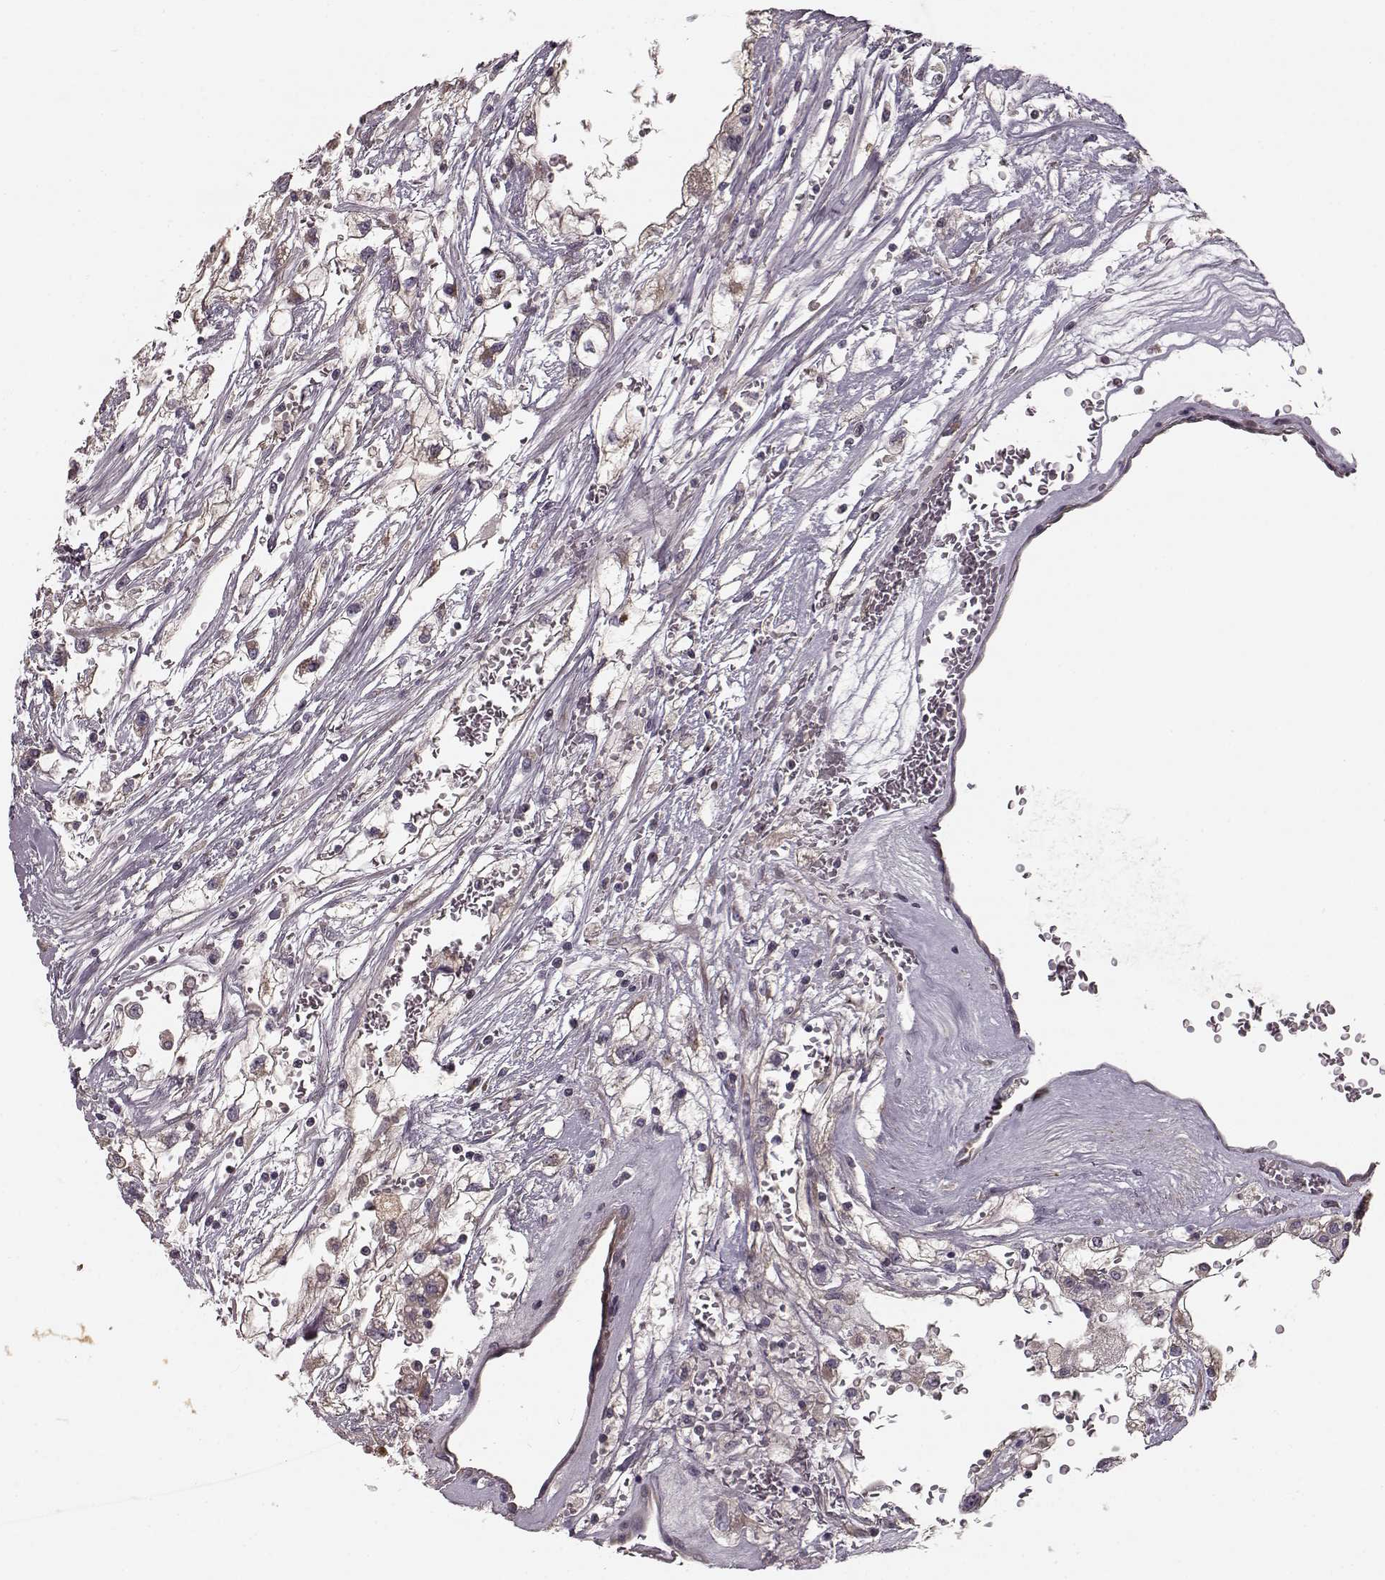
{"staining": {"intensity": "weak", "quantity": "25%-75%", "location": "cytoplasmic/membranous"}, "tissue": "renal cancer", "cell_type": "Tumor cells", "image_type": "cancer", "snomed": [{"axis": "morphology", "description": "Adenocarcinoma, NOS"}, {"axis": "topography", "description": "Kidney"}], "caption": "The immunohistochemical stain shows weak cytoplasmic/membranous staining in tumor cells of renal adenocarcinoma tissue.", "gene": "MTR", "patient": {"sex": "male", "age": 59}}